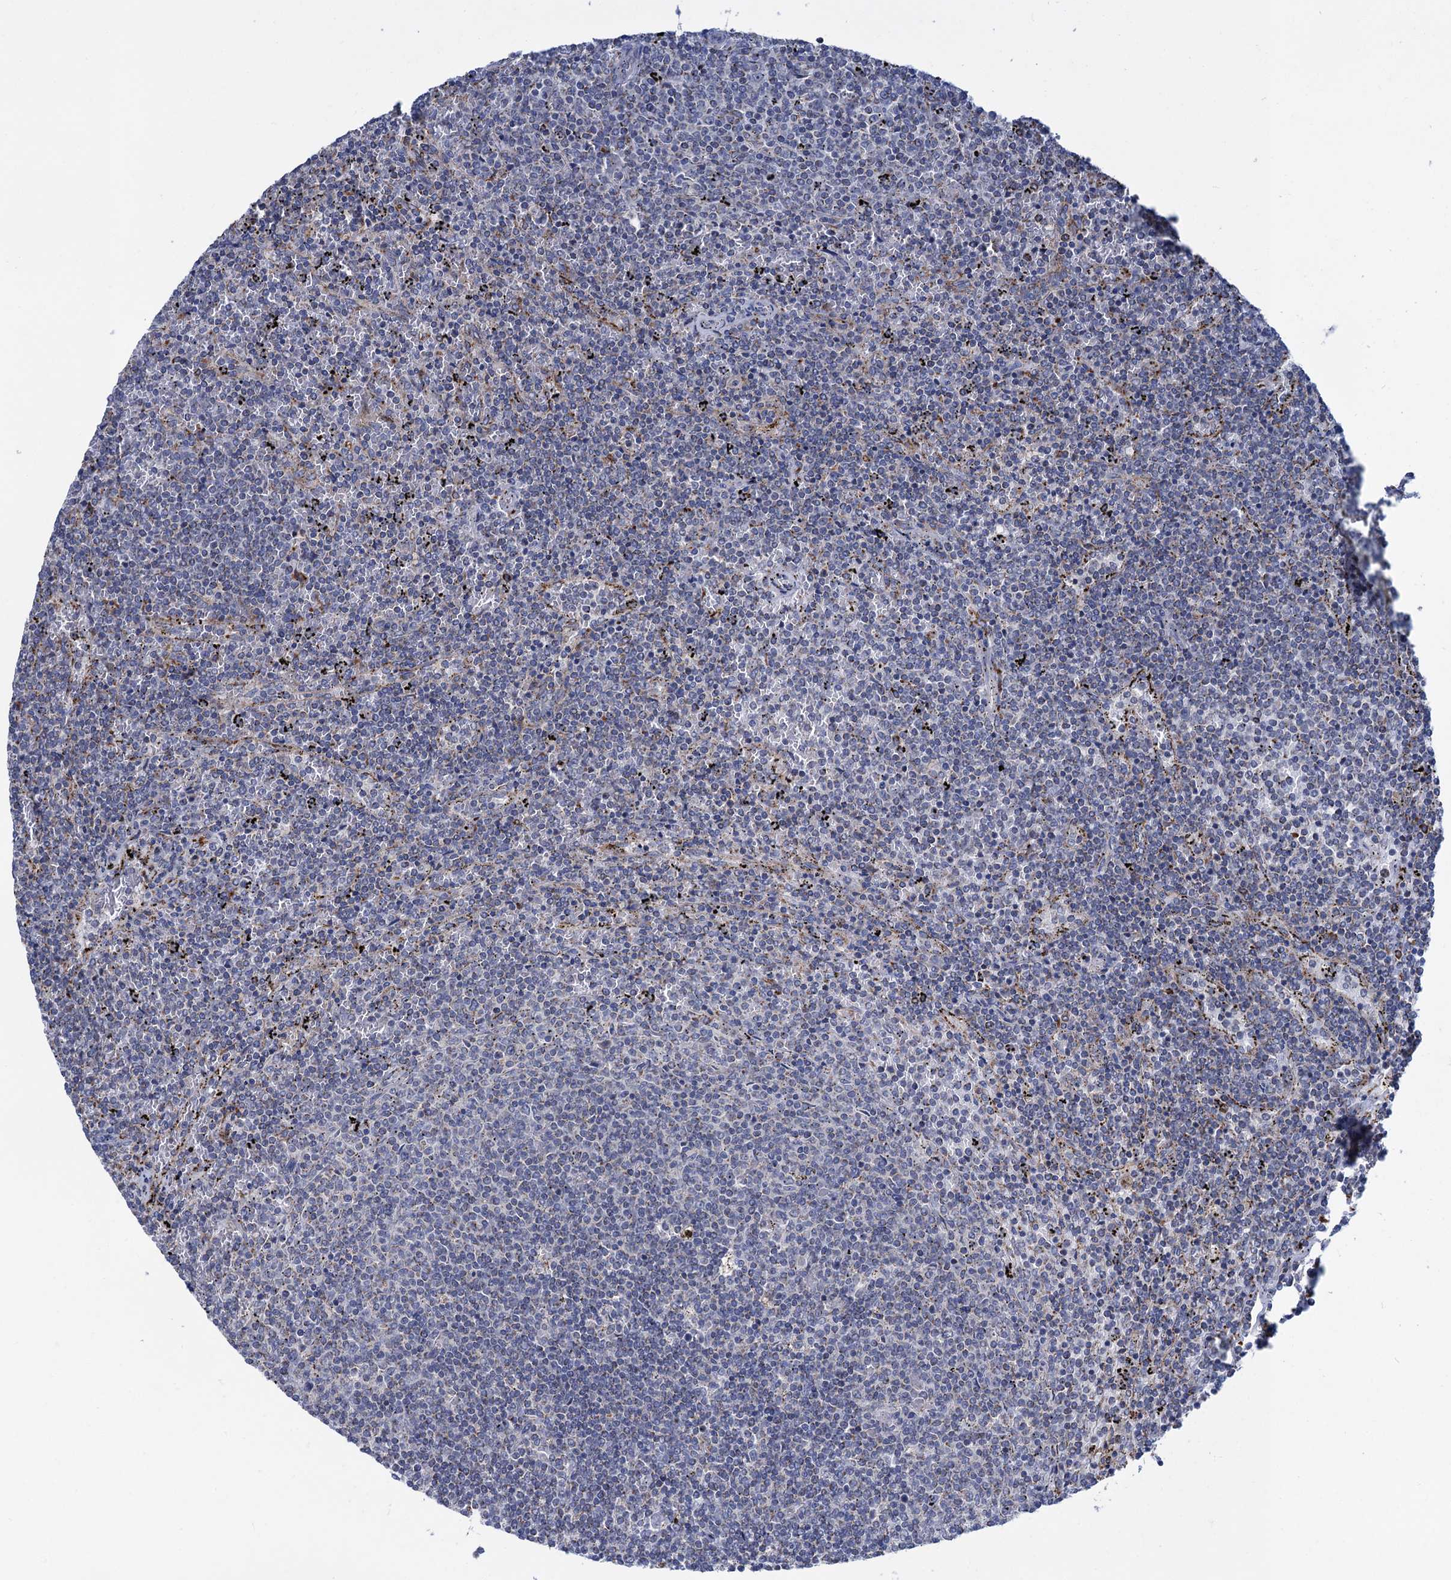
{"staining": {"intensity": "negative", "quantity": "none", "location": "none"}, "tissue": "lymphoma", "cell_type": "Tumor cells", "image_type": "cancer", "snomed": [{"axis": "morphology", "description": "Malignant lymphoma, non-Hodgkin's type, Low grade"}, {"axis": "topography", "description": "Spleen"}], "caption": "Immunohistochemical staining of human lymphoma shows no significant expression in tumor cells.", "gene": "ANKS3", "patient": {"sex": "female", "age": 50}}